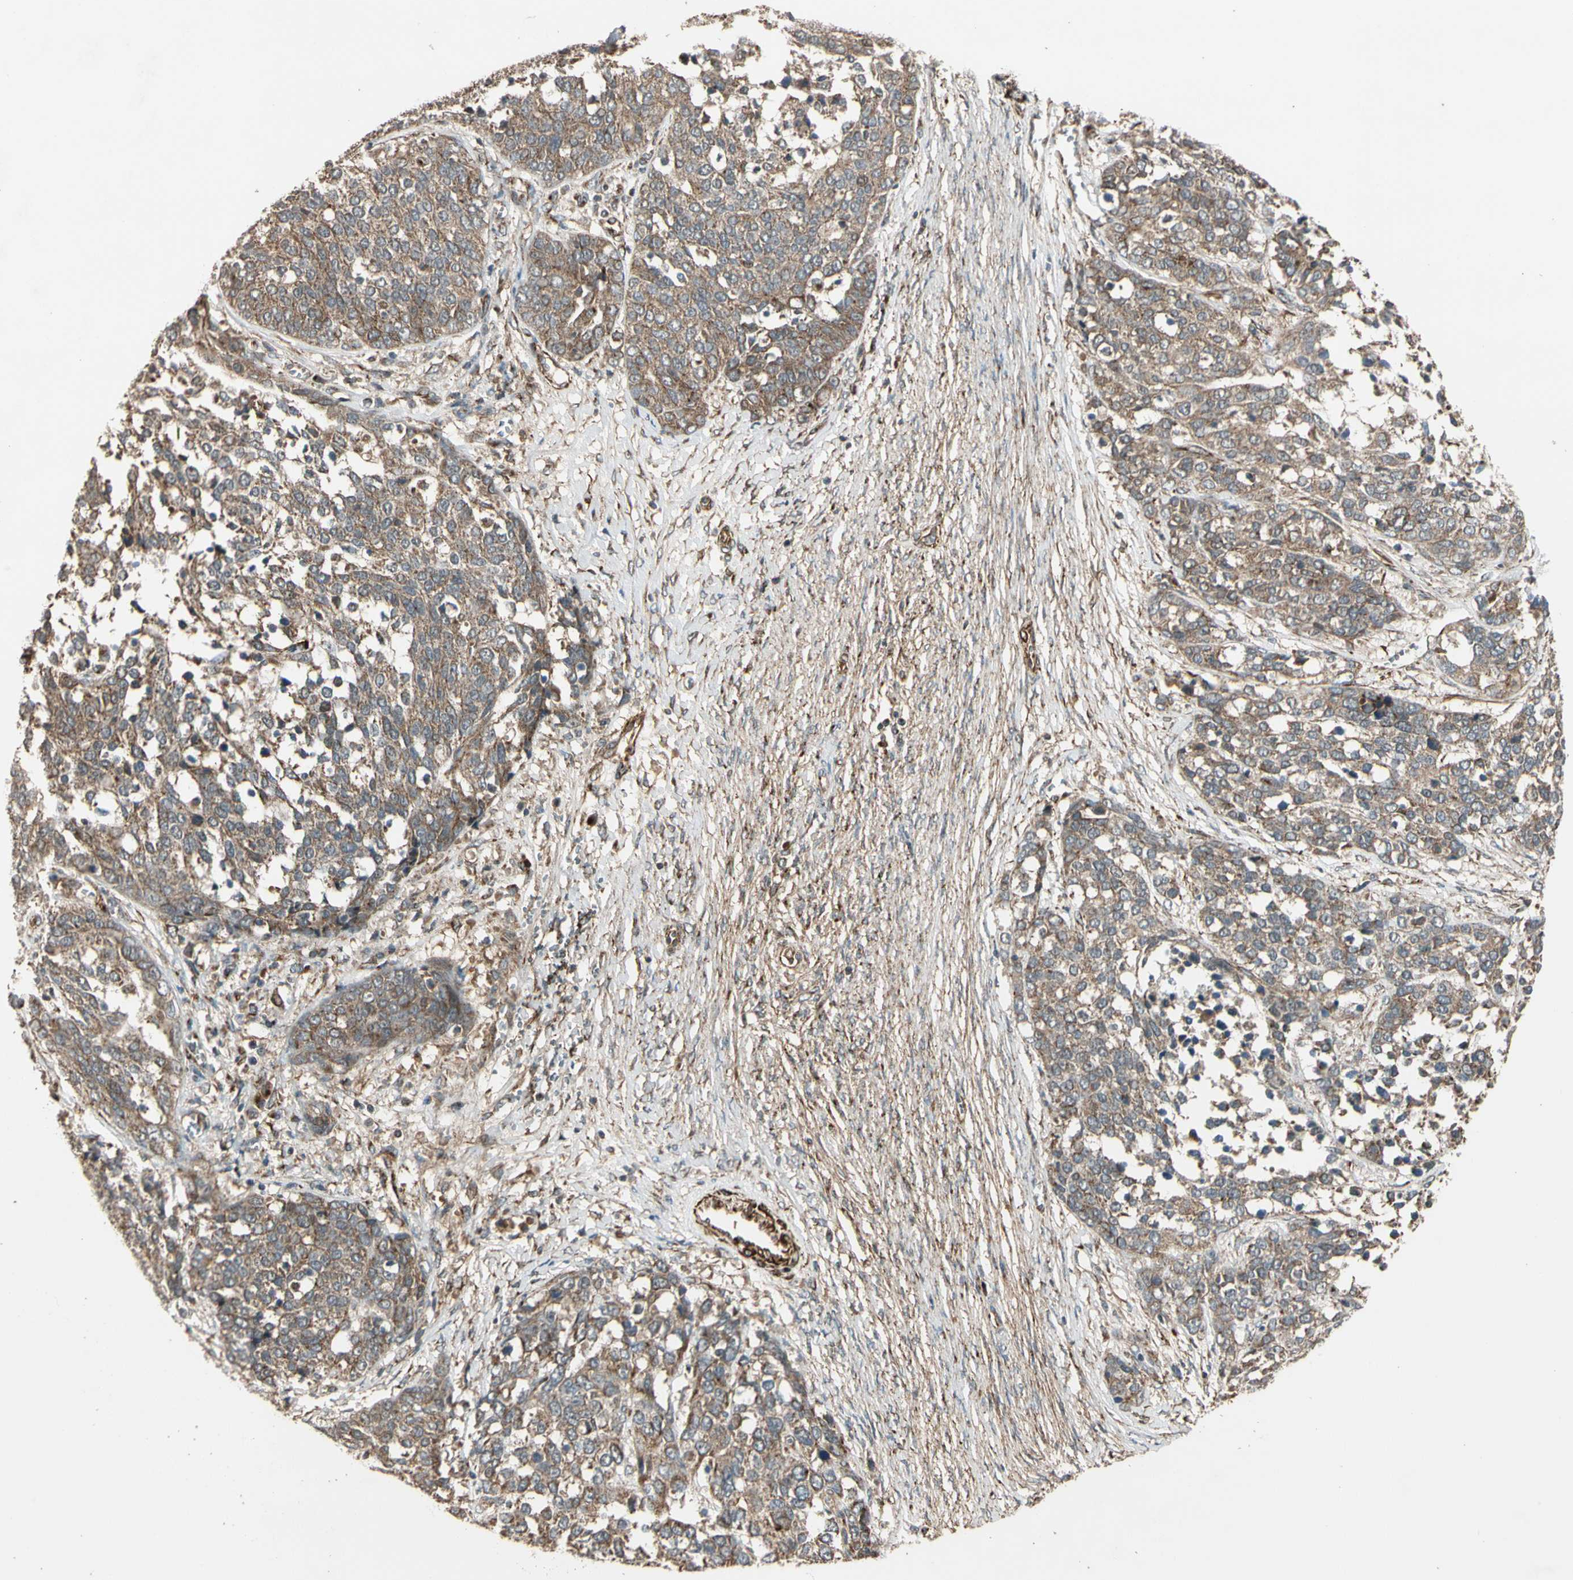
{"staining": {"intensity": "weak", "quantity": ">75%", "location": "cytoplasmic/membranous"}, "tissue": "ovarian cancer", "cell_type": "Tumor cells", "image_type": "cancer", "snomed": [{"axis": "morphology", "description": "Cystadenocarcinoma, serous, NOS"}, {"axis": "topography", "description": "Ovary"}], "caption": "Serous cystadenocarcinoma (ovarian) tissue exhibits weak cytoplasmic/membranous positivity in about >75% of tumor cells, visualized by immunohistochemistry.", "gene": "GCK", "patient": {"sex": "female", "age": 44}}